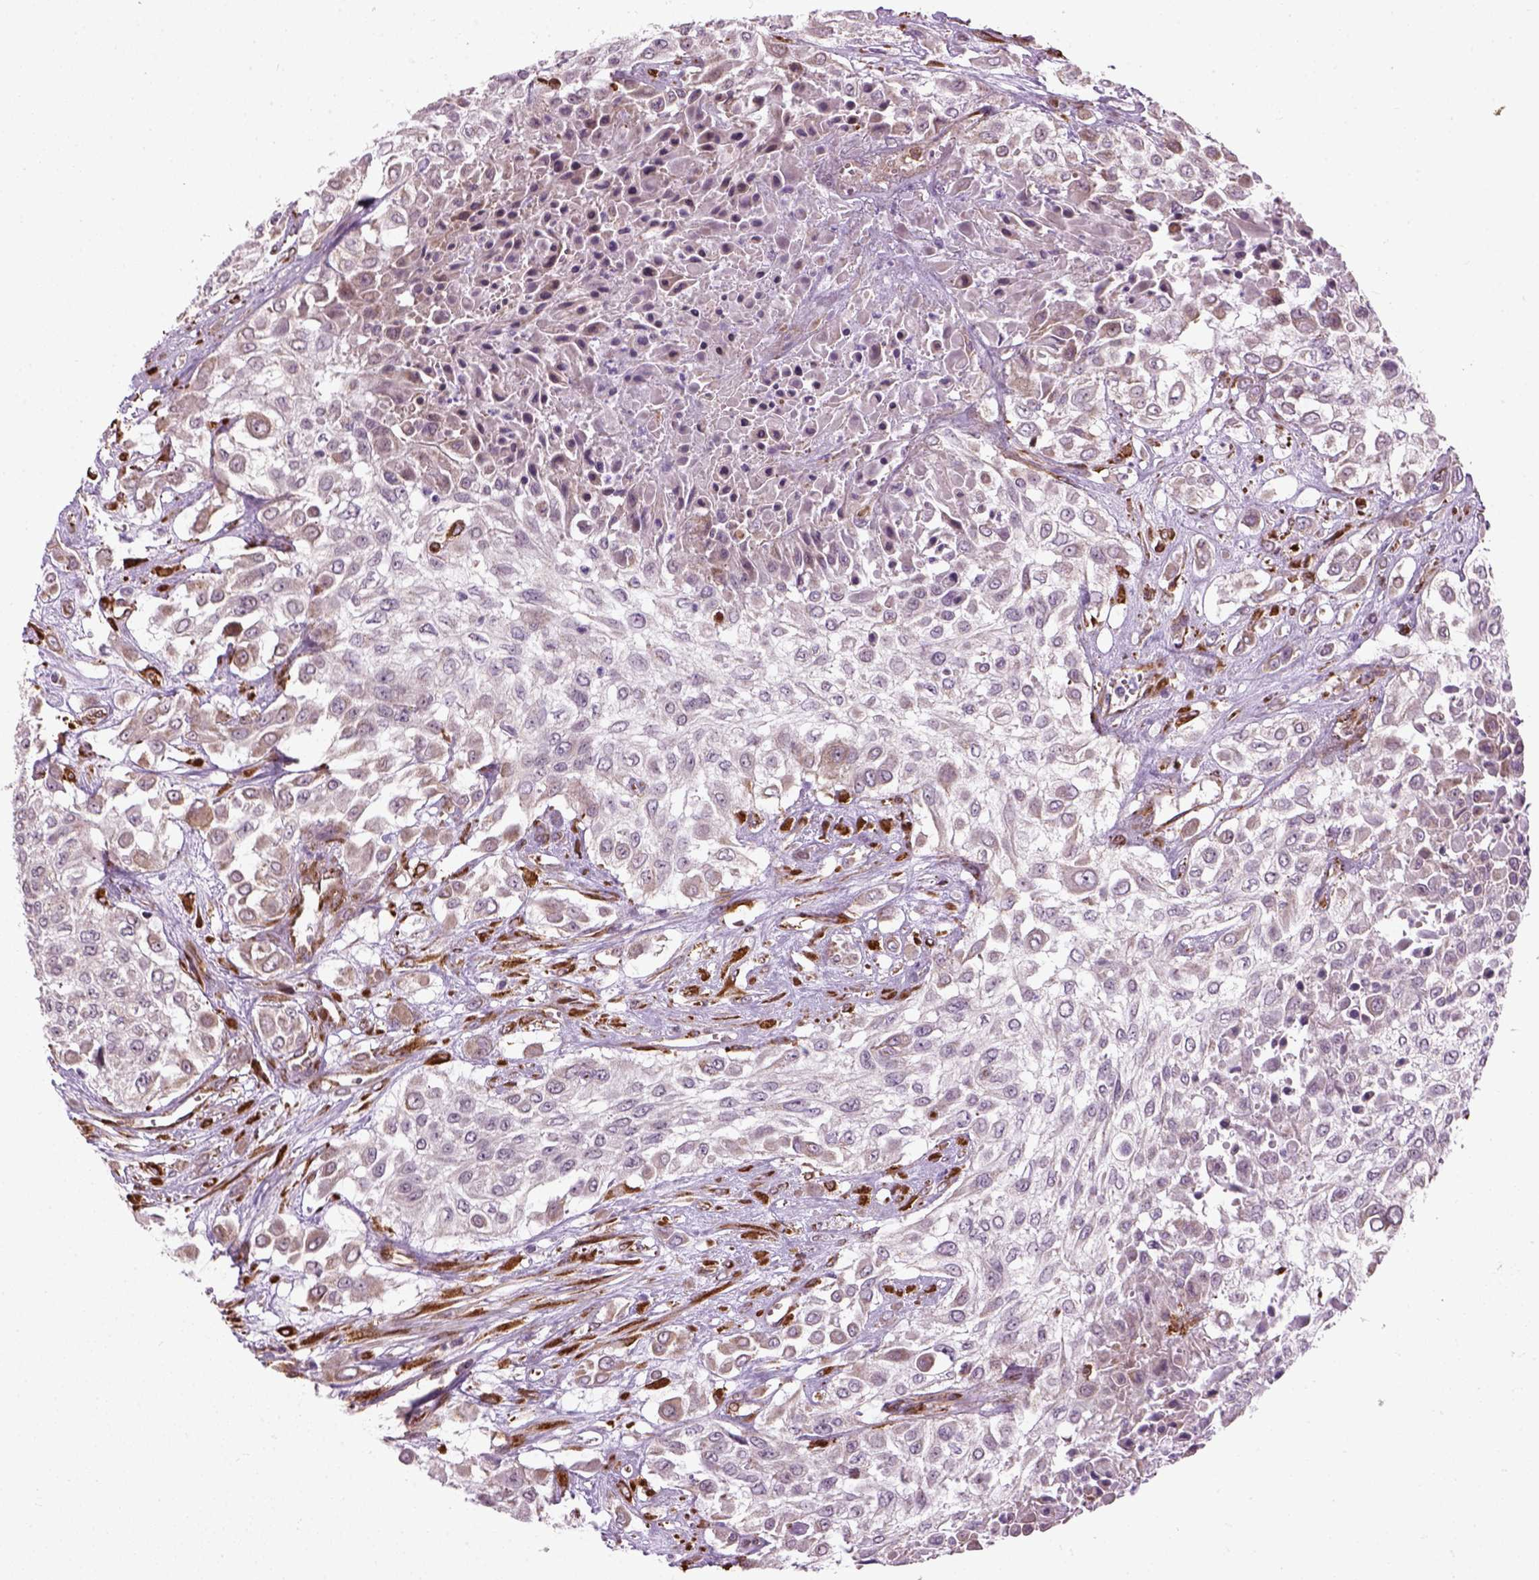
{"staining": {"intensity": "weak", "quantity": "25%-75%", "location": "cytoplasmic/membranous"}, "tissue": "urothelial cancer", "cell_type": "Tumor cells", "image_type": "cancer", "snomed": [{"axis": "morphology", "description": "Urothelial carcinoma, High grade"}, {"axis": "topography", "description": "Urinary bladder"}], "caption": "The photomicrograph displays a brown stain indicating the presence of a protein in the cytoplasmic/membranous of tumor cells in urothelial carcinoma (high-grade).", "gene": "XK", "patient": {"sex": "male", "age": 57}}